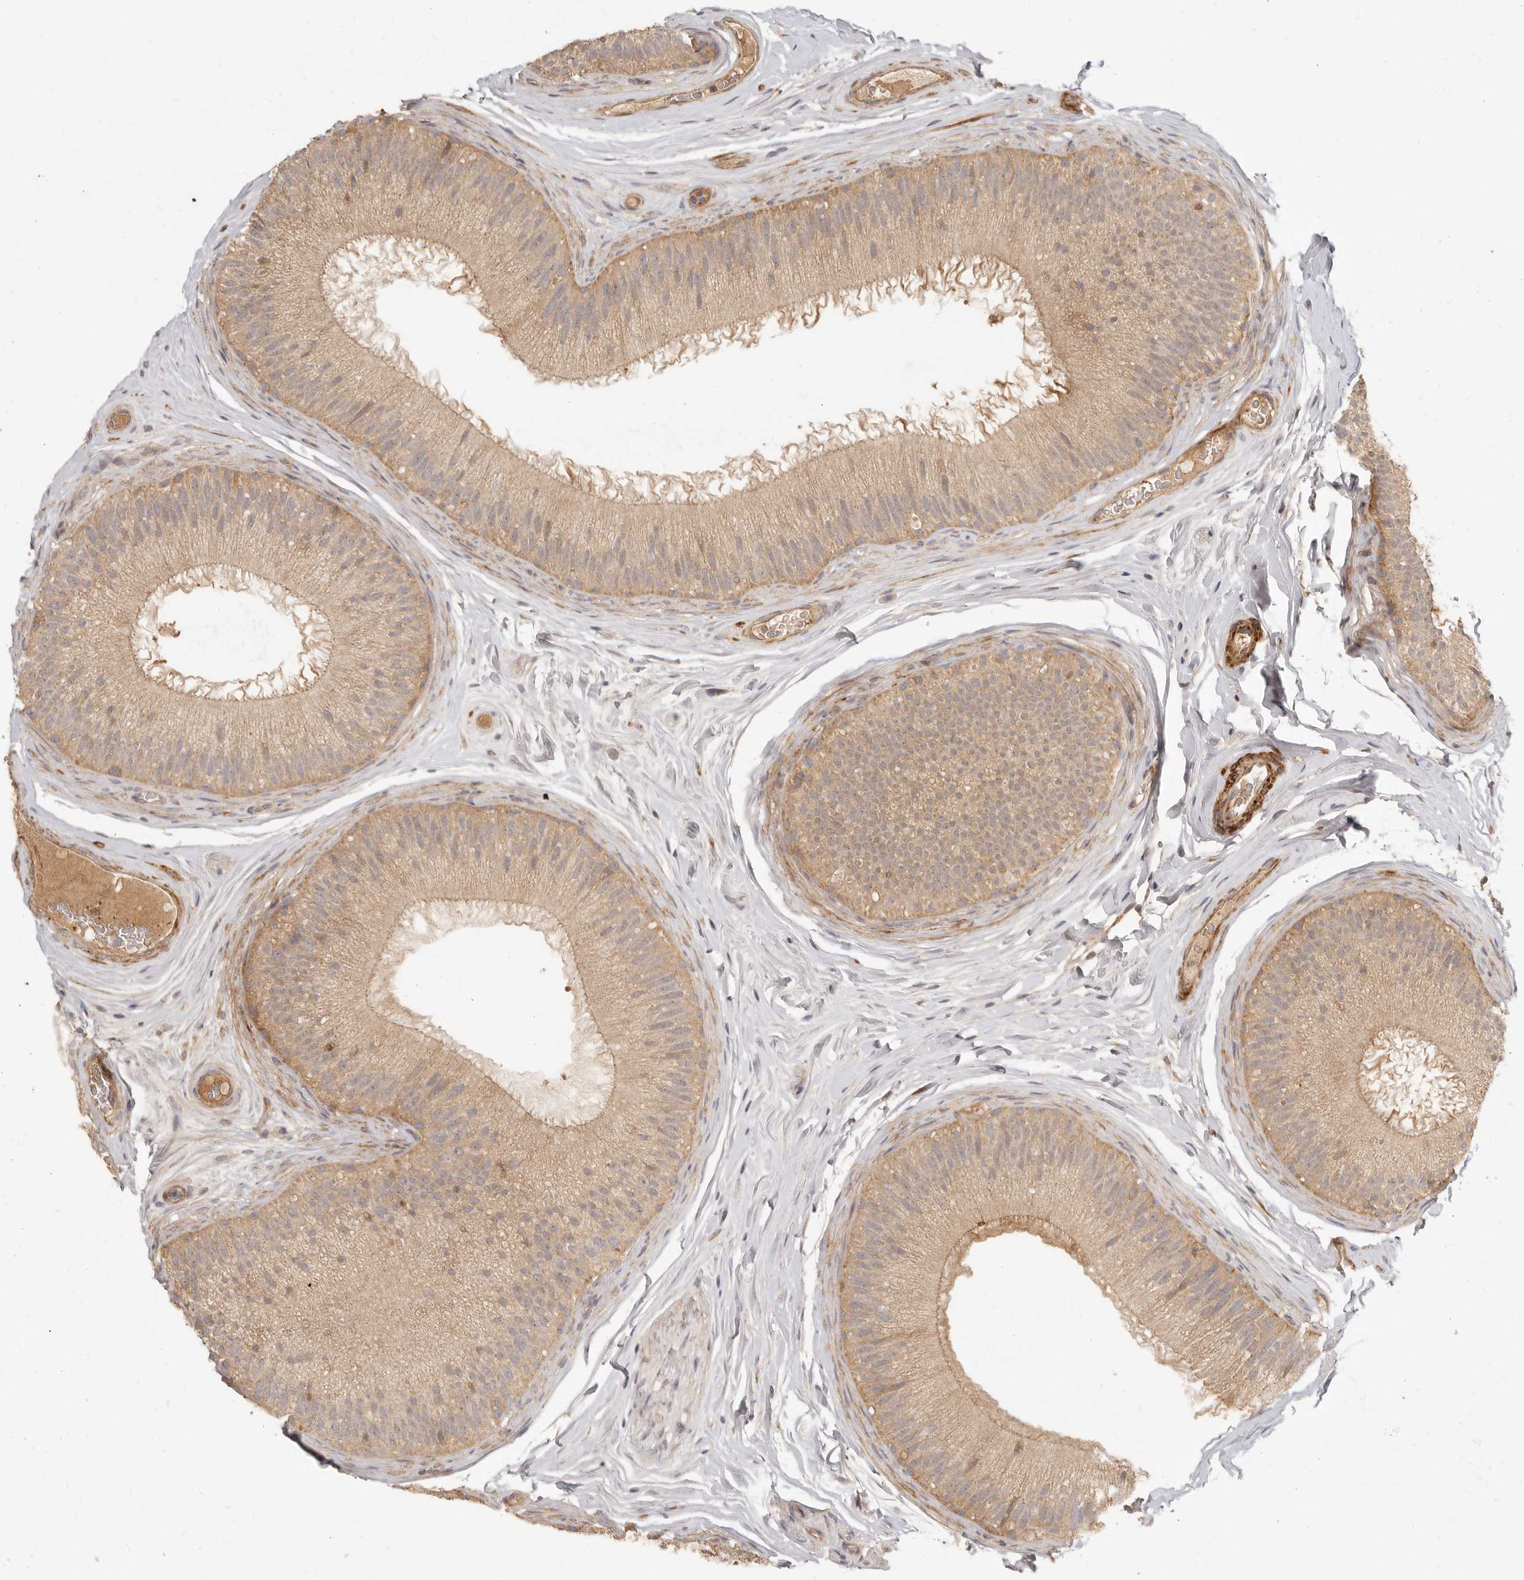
{"staining": {"intensity": "moderate", "quantity": ">75%", "location": "cytoplasmic/membranous"}, "tissue": "epididymis", "cell_type": "Glandular cells", "image_type": "normal", "snomed": [{"axis": "morphology", "description": "Normal tissue, NOS"}, {"axis": "topography", "description": "Epididymis"}], "caption": "High-magnification brightfield microscopy of benign epididymis stained with DAB (3,3'-diaminobenzidine) (brown) and counterstained with hematoxylin (blue). glandular cells exhibit moderate cytoplasmic/membranous positivity is identified in about>75% of cells.", "gene": "VIPR1", "patient": {"sex": "male", "age": 45}}